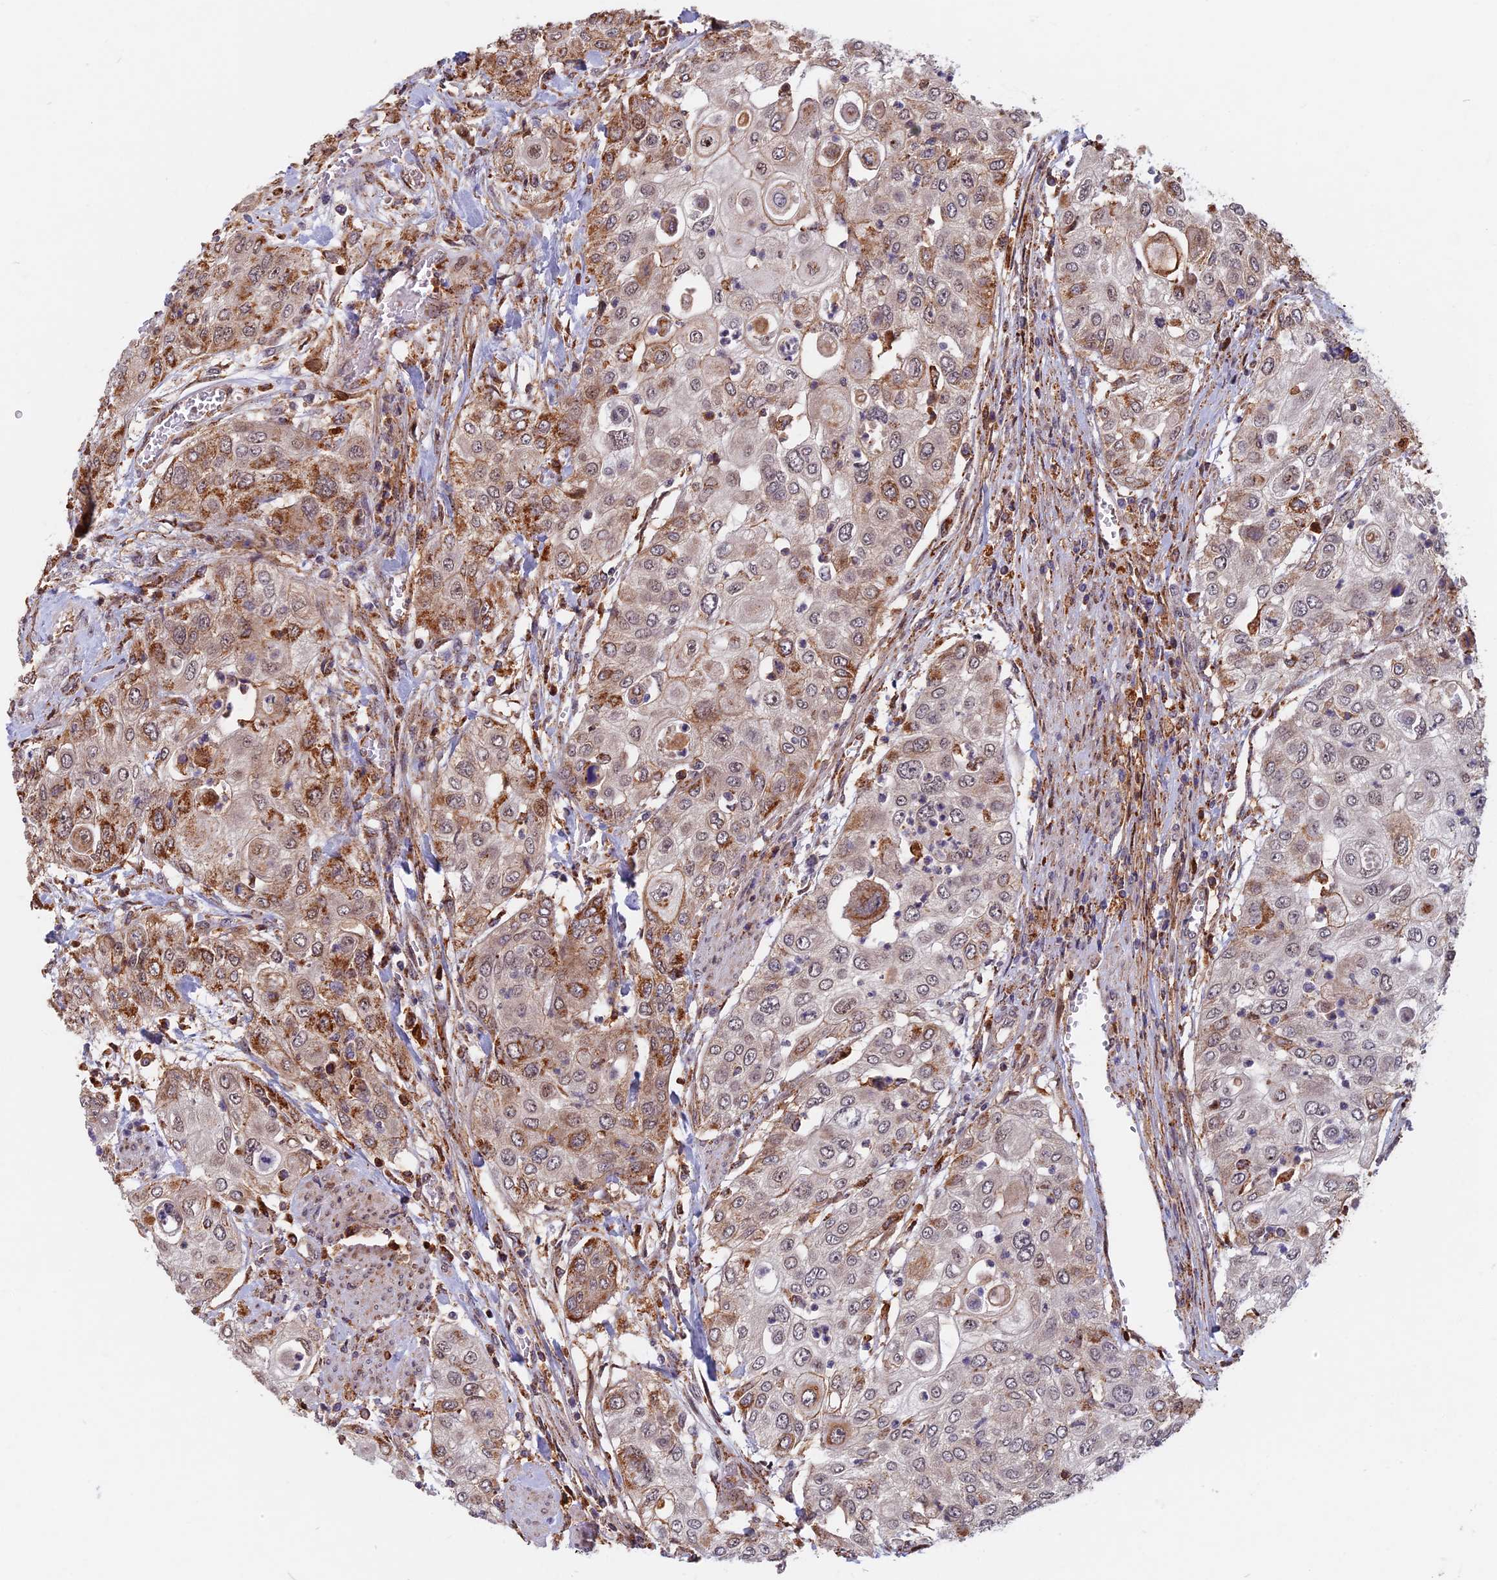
{"staining": {"intensity": "moderate", "quantity": "<25%", "location": "cytoplasmic/membranous"}, "tissue": "urothelial cancer", "cell_type": "Tumor cells", "image_type": "cancer", "snomed": [{"axis": "morphology", "description": "Urothelial carcinoma, High grade"}, {"axis": "topography", "description": "Urinary bladder"}], "caption": "IHC image of neoplastic tissue: urothelial cancer stained using immunohistochemistry (IHC) displays low levels of moderate protein expression localized specifically in the cytoplasmic/membranous of tumor cells, appearing as a cytoplasmic/membranous brown color.", "gene": "SPG11", "patient": {"sex": "female", "age": 79}}